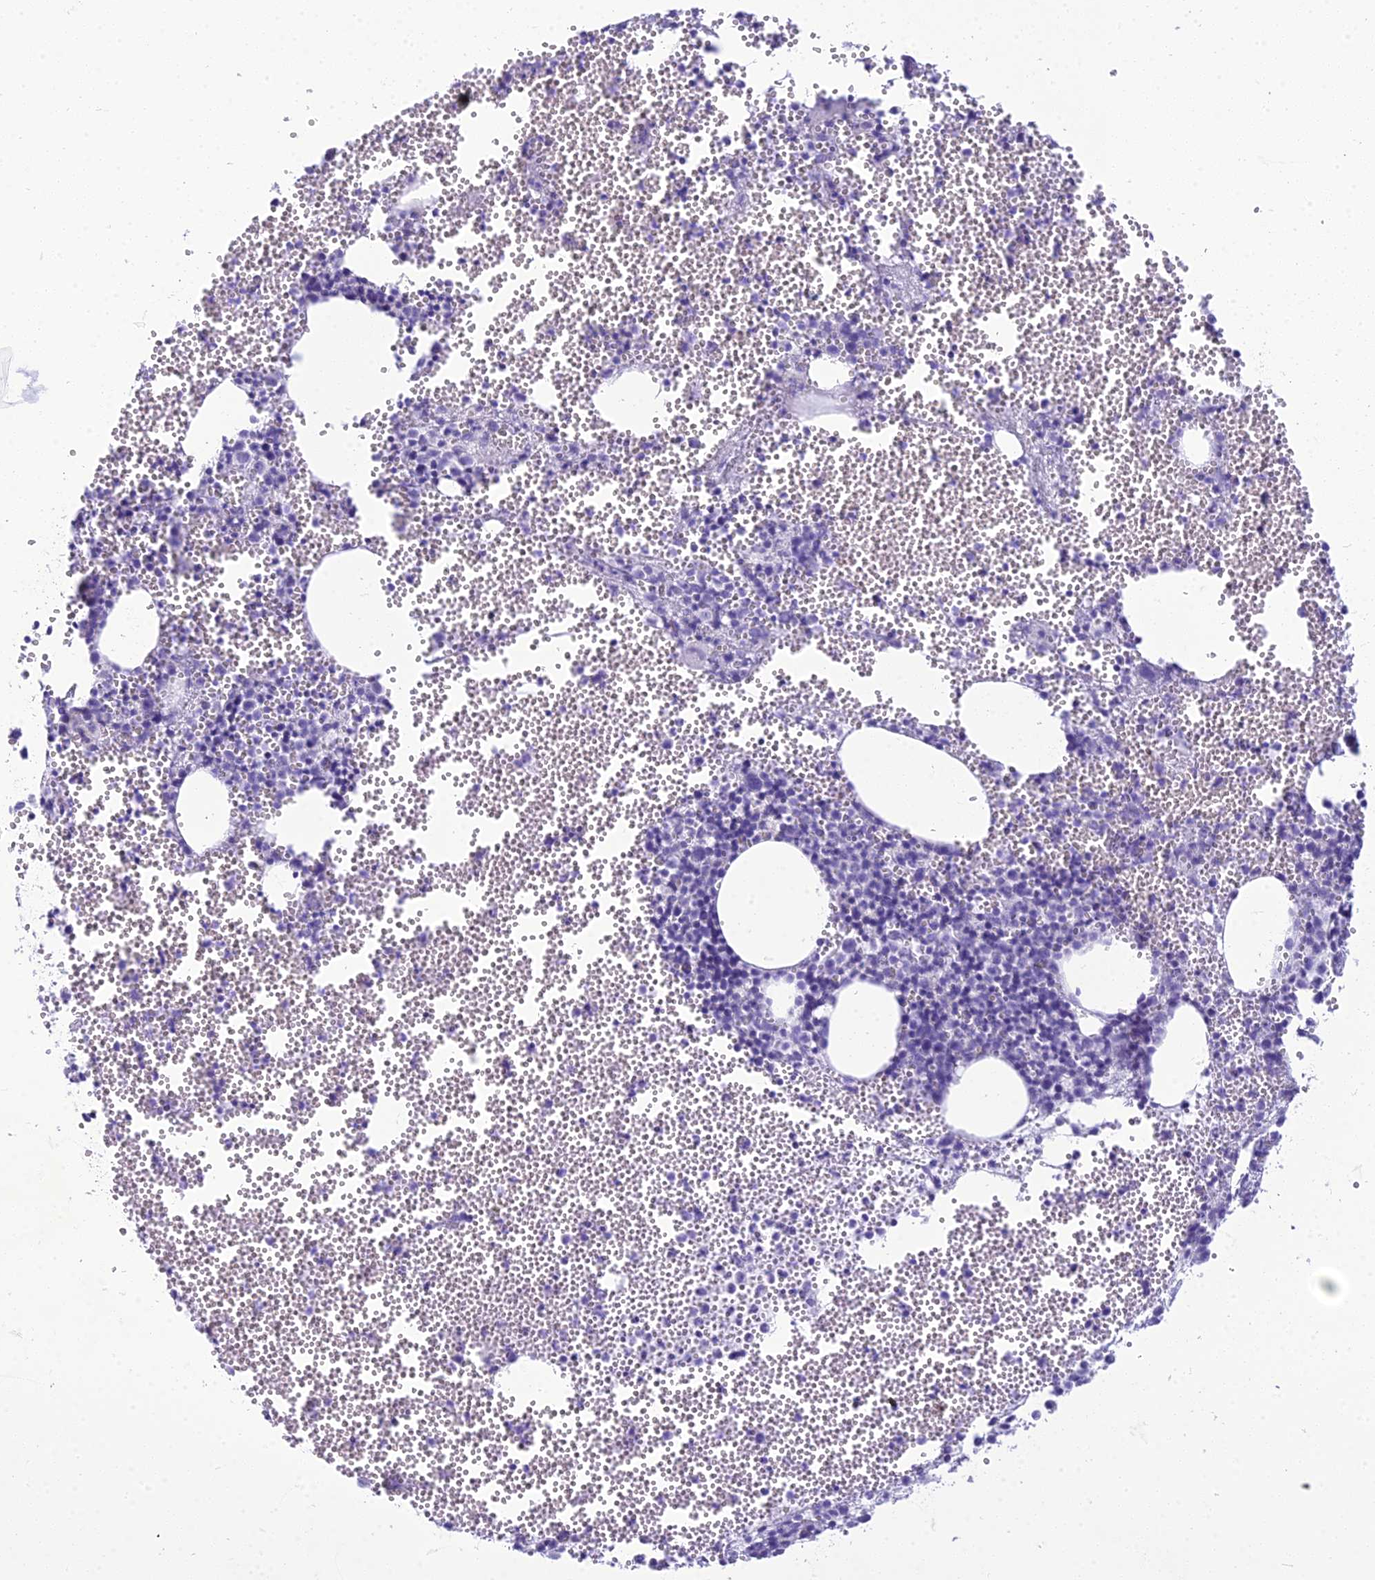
{"staining": {"intensity": "negative", "quantity": "none", "location": "none"}, "tissue": "bone marrow", "cell_type": "Hematopoietic cells", "image_type": "normal", "snomed": [{"axis": "morphology", "description": "Normal tissue, NOS"}, {"axis": "topography", "description": "Bone marrow"}], "caption": "Immunohistochemistry (IHC) of normal human bone marrow displays no staining in hematopoietic cells.", "gene": "ZNF442", "patient": {"sex": "female", "age": 77}}